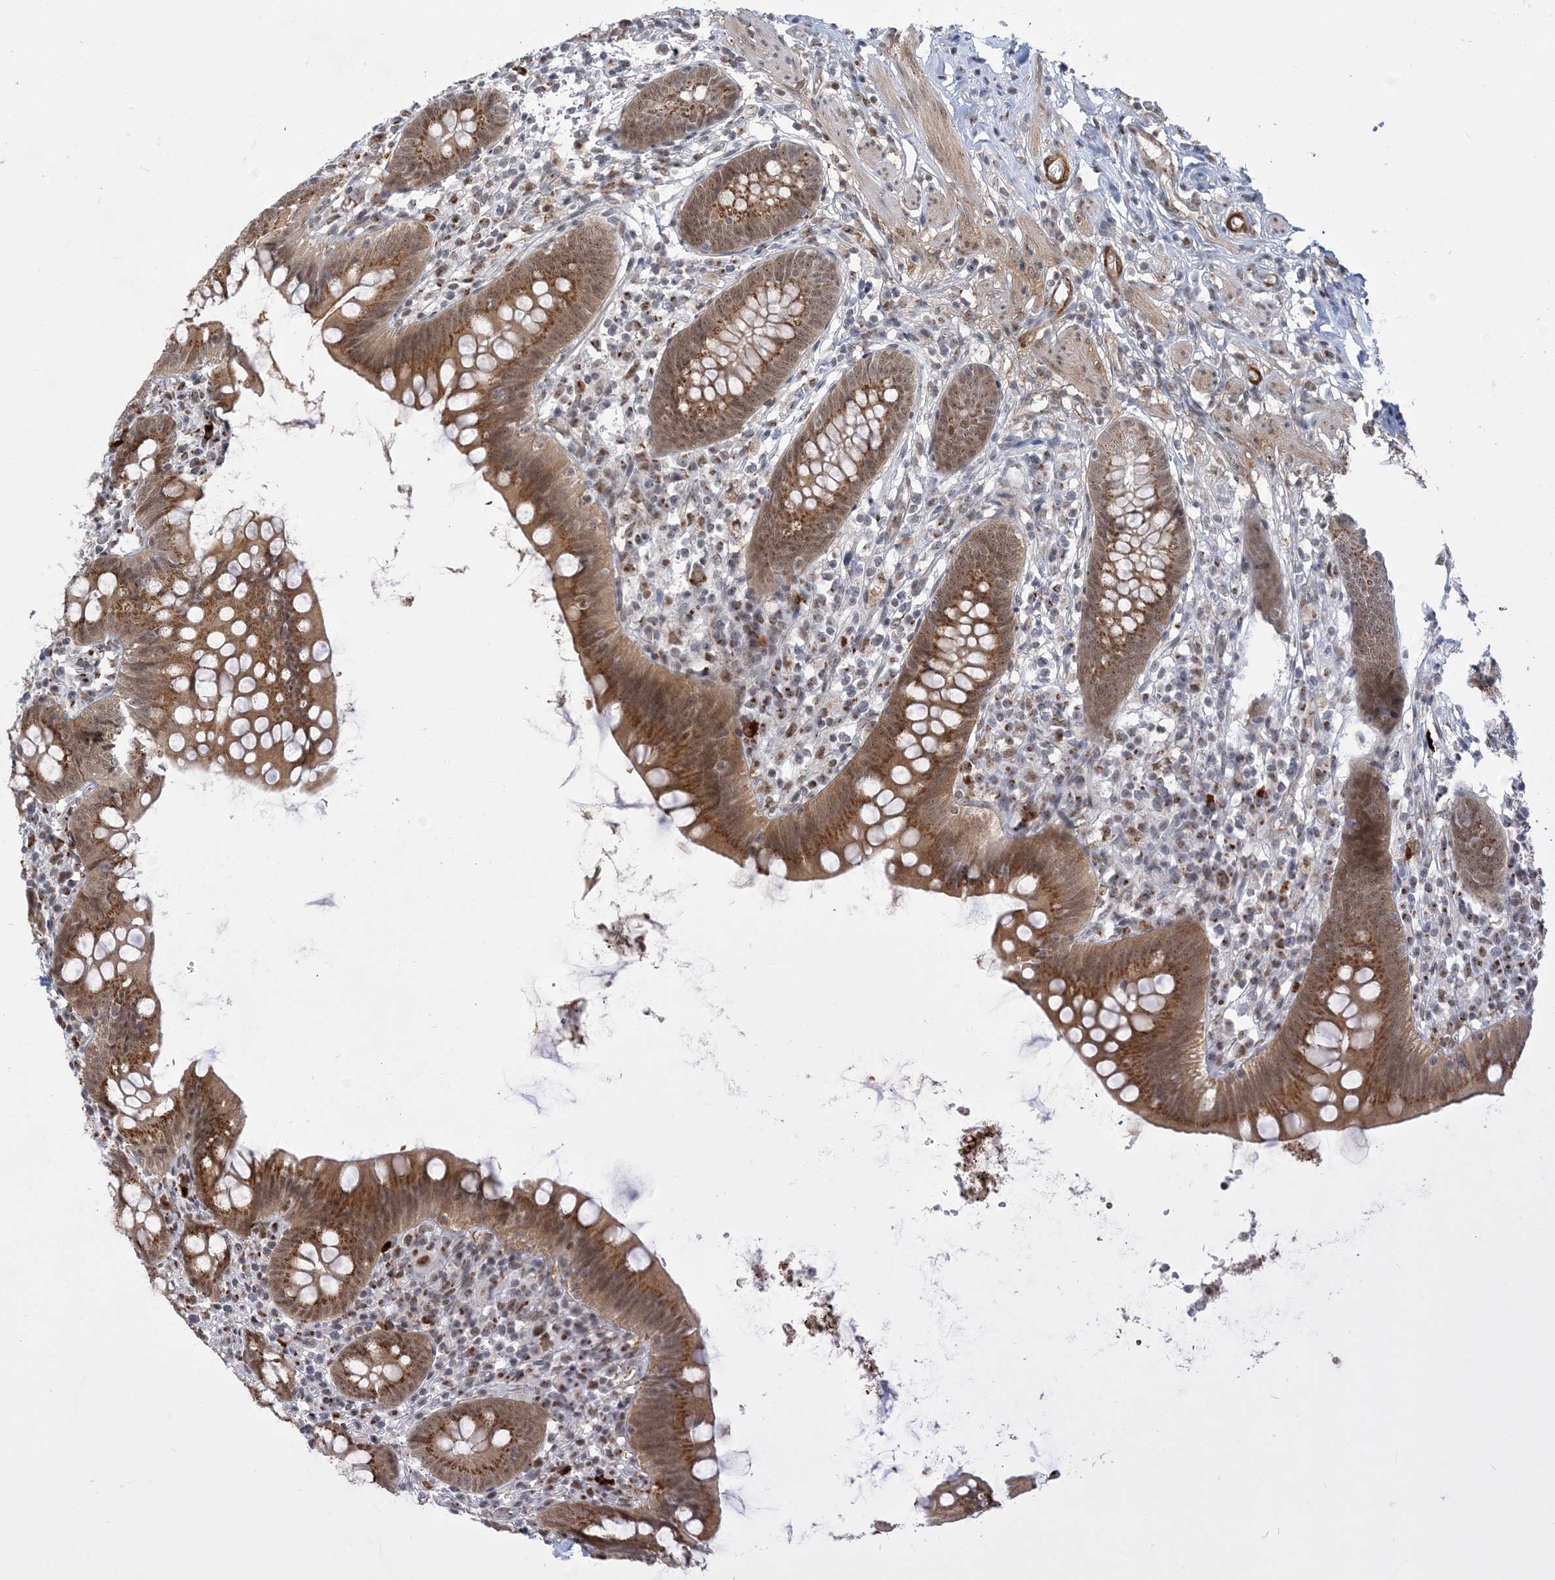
{"staining": {"intensity": "moderate", "quantity": ">75%", "location": "cytoplasmic/membranous,nuclear"}, "tissue": "appendix", "cell_type": "Glandular cells", "image_type": "normal", "snomed": [{"axis": "morphology", "description": "Normal tissue, NOS"}, {"axis": "topography", "description": "Appendix"}], "caption": "High-magnification brightfield microscopy of normal appendix stained with DAB (3,3'-diaminobenzidine) (brown) and counterstained with hematoxylin (blue). glandular cells exhibit moderate cytoplasmic/membranous,nuclear positivity is appreciated in approximately>75% of cells. The protein is shown in brown color, while the nuclei are stained blue.", "gene": "PLRG1", "patient": {"sex": "female", "age": 62}}